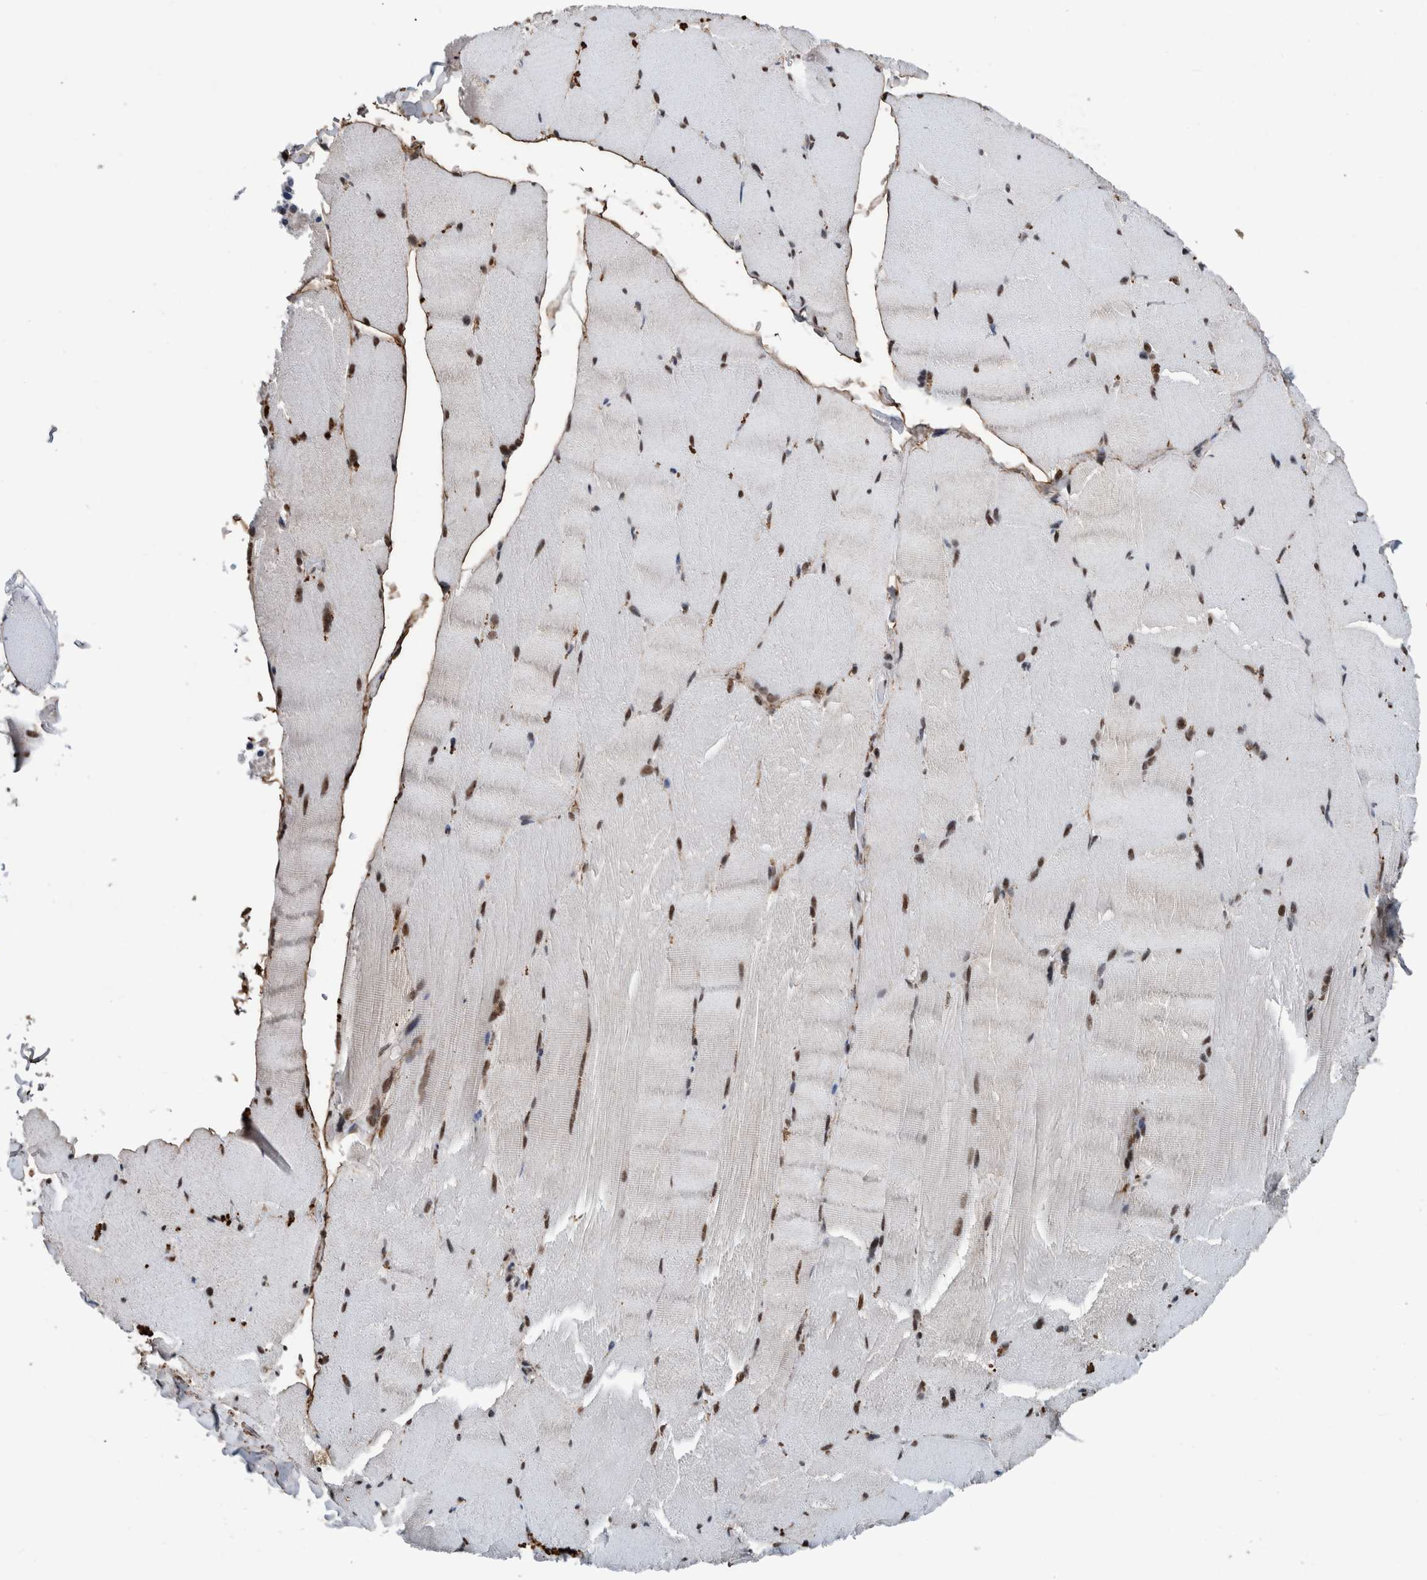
{"staining": {"intensity": "moderate", "quantity": "25%-75%", "location": "nuclear"}, "tissue": "skeletal muscle", "cell_type": "Myocytes", "image_type": "normal", "snomed": [{"axis": "morphology", "description": "Normal tissue, NOS"}, {"axis": "topography", "description": "Skin"}, {"axis": "topography", "description": "Skeletal muscle"}], "caption": "There is medium levels of moderate nuclear staining in myocytes of unremarkable skeletal muscle, as demonstrated by immunohistochemical staining (brown color).", "gene": "TAF10", "patient": {"sex": "male", "age": 83}}